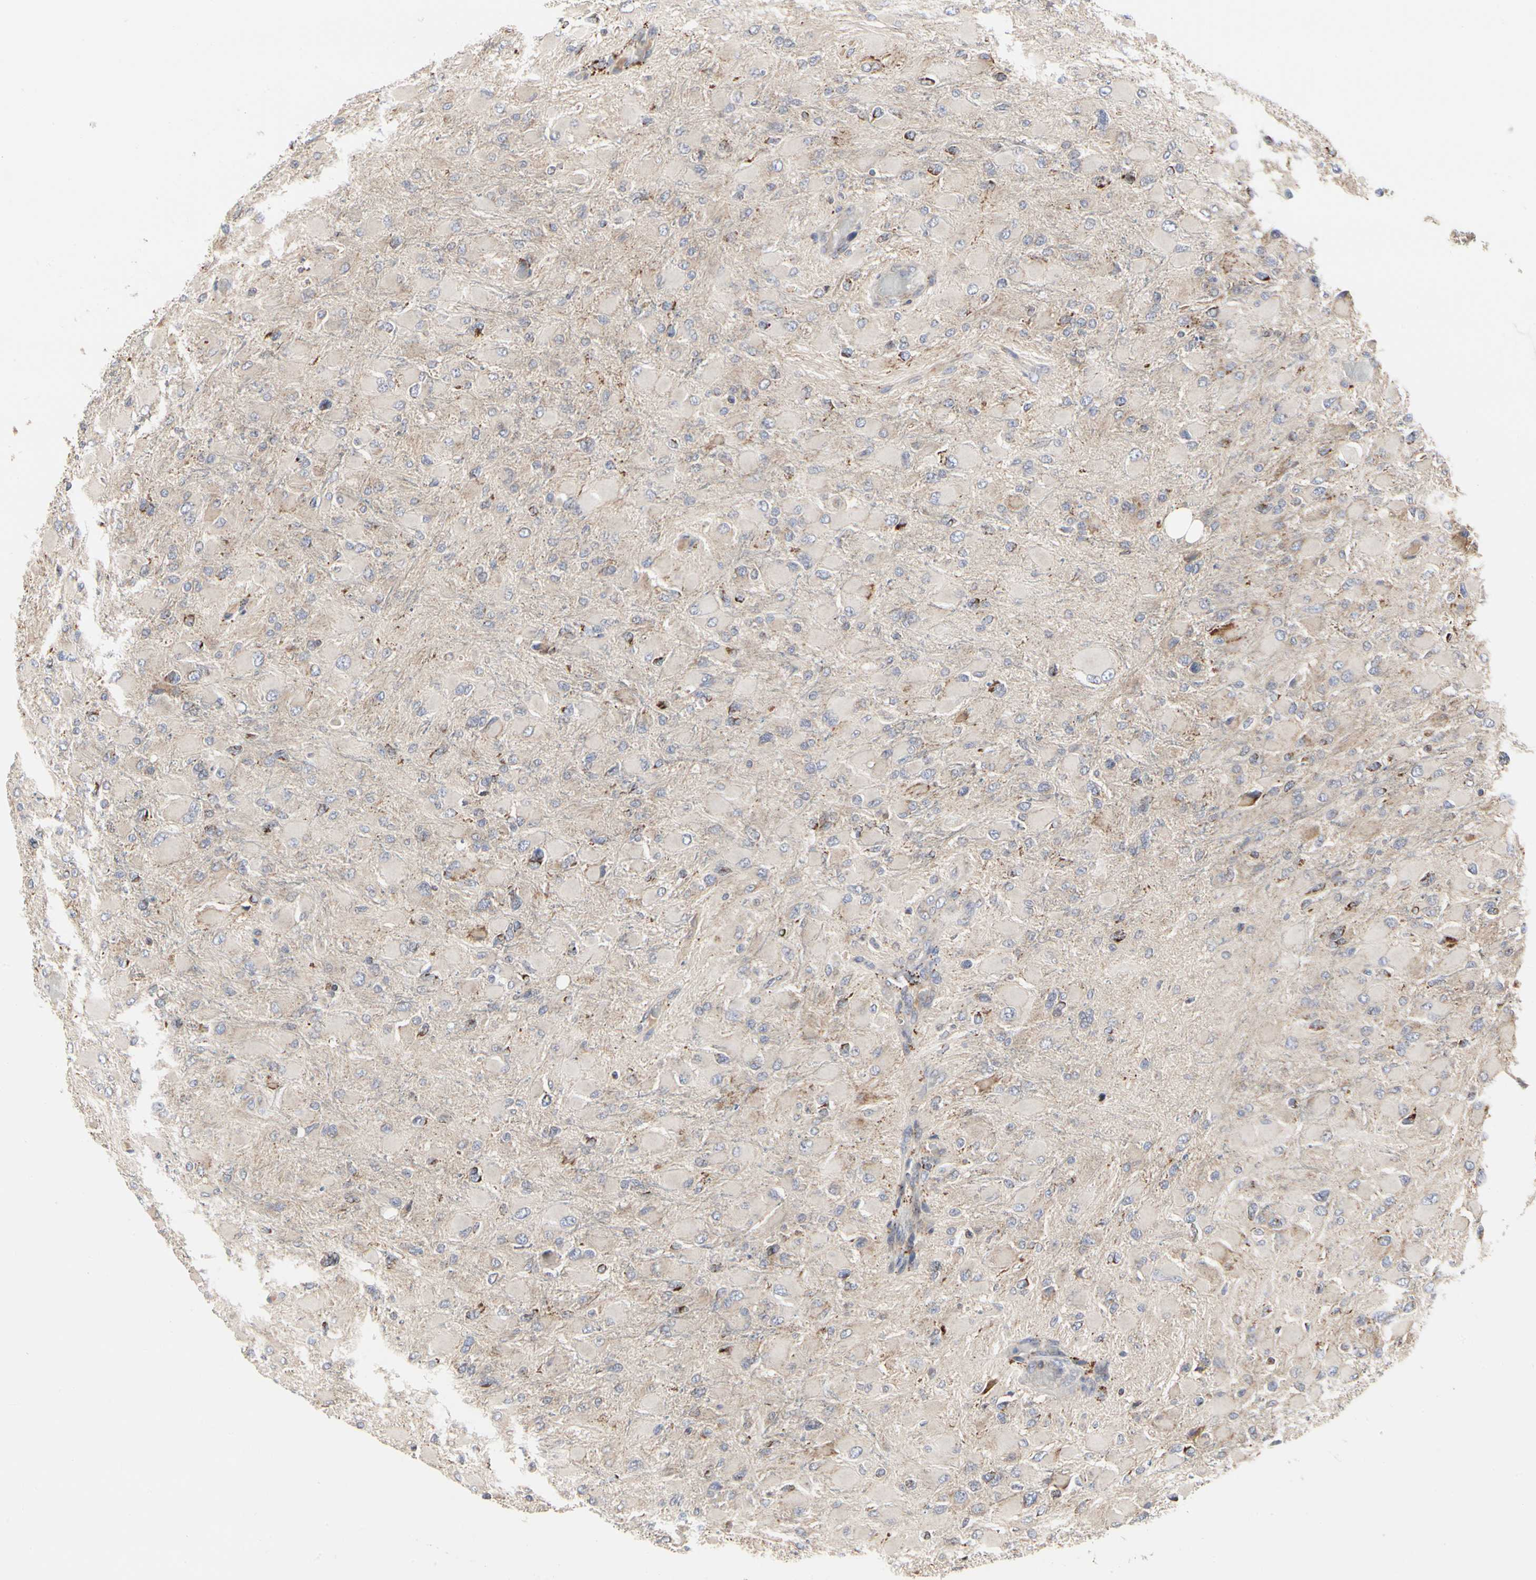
{"staining": {"intensity": "weak", "quantity": "<25%", "location": "cytoplasmic/membranous"}, "tissue": "glioma", "cell_type": "Tumor cells", "image_type": "cancer", "snomed": [{"axis": "morphology", "description": "Glioma, malignant, High grade"}, {"axis": "topography", "description": "Cerebral cortex"}], "caption": "Immunohistochemistry (IHC) photomicrograph of neoplastic tissue: human glioma stained with DAB (3,3'-diaminobenzidine) displays no significant protein staining in tumor cells.", "gene": "TSKU", "patient": {"sex": "female", "age": 36}}